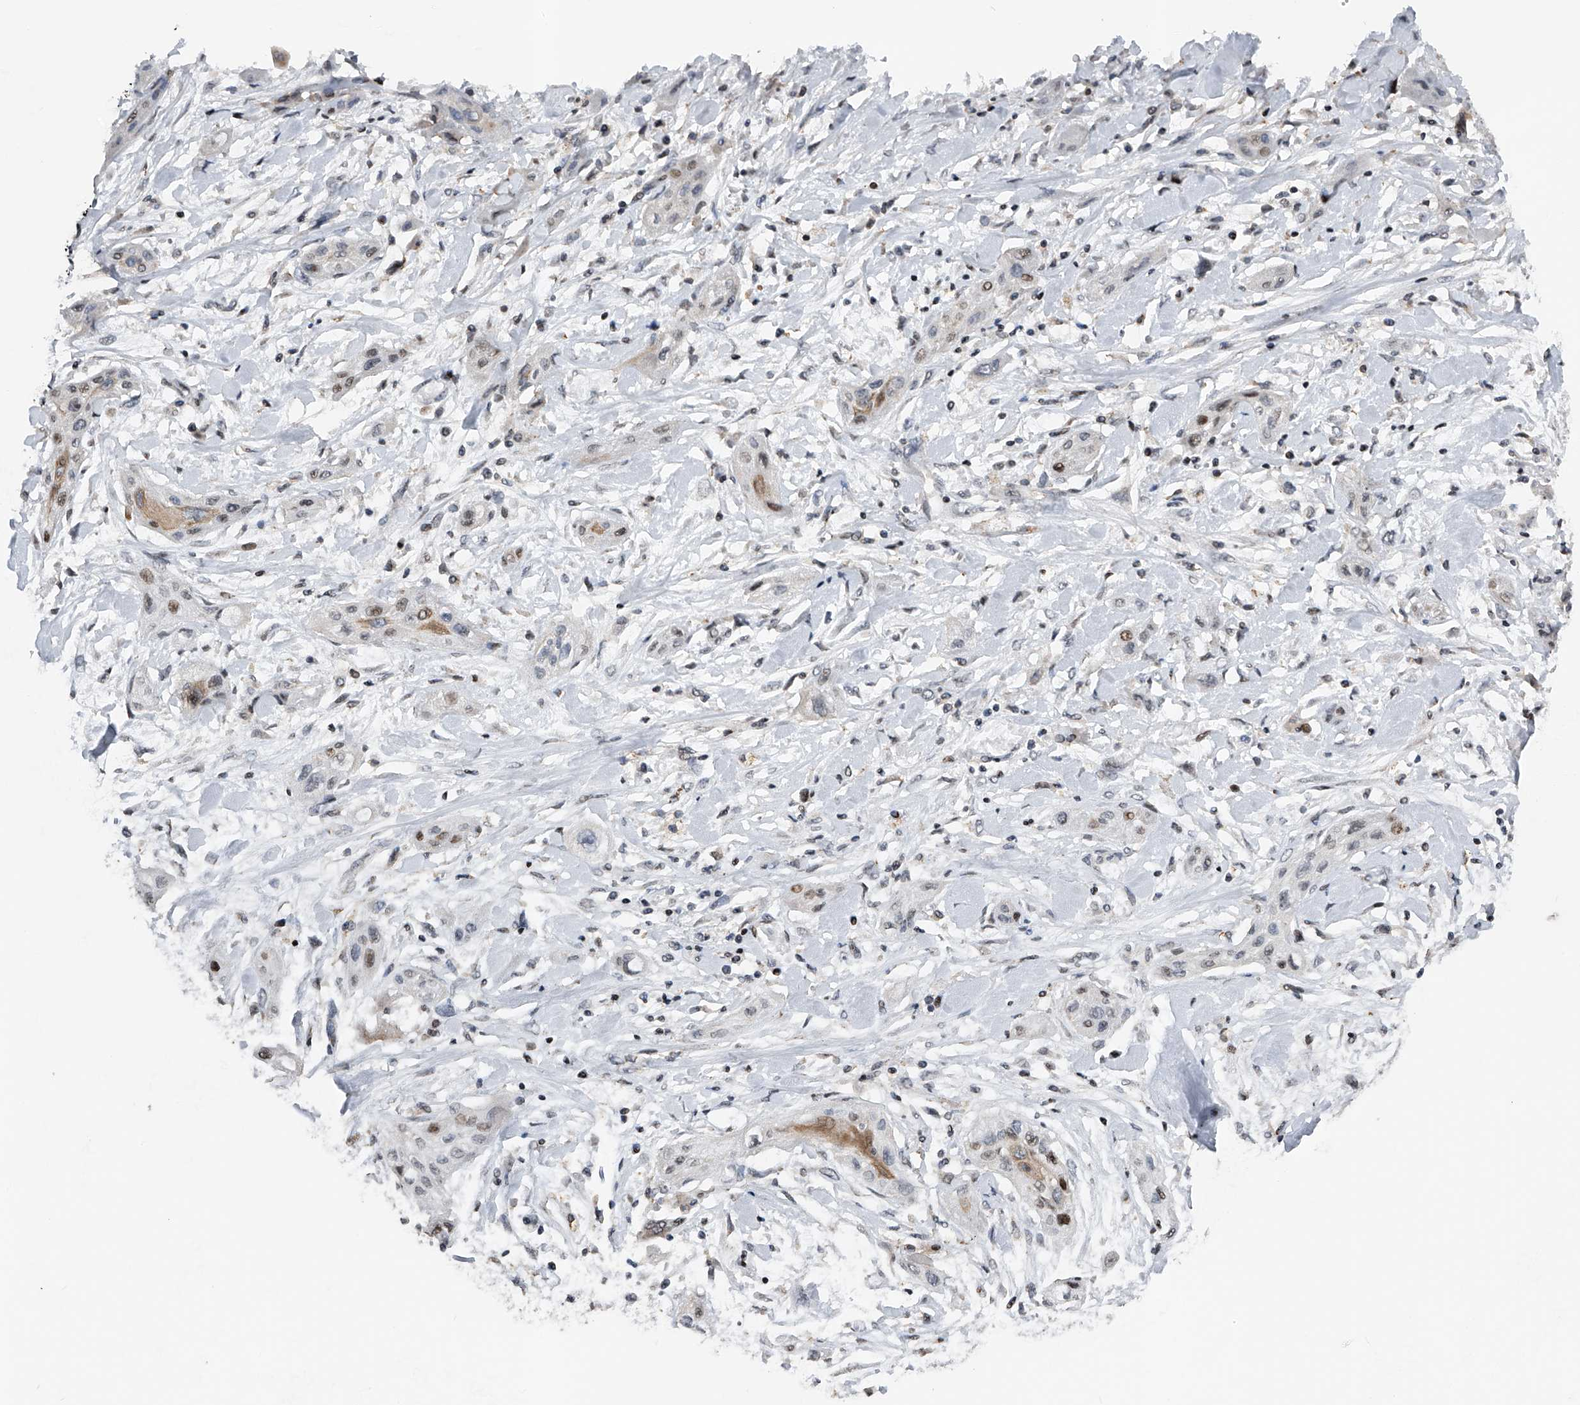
{"staining": {"intensity": "negative", "quantity": "none", "location": "none"}, "tissue": "lung cancer", "cell_type": "Tumor cells", "image_type": "cancer", "snomed": [{"axis": "morphology", "description": "Squamous cell carcinoma, NOS"}, {"axis": "topography", "description": "Lung"}], "caption": "High magnification brightfield microscopy of squamous cell carcinoma (lung) stained with DAB (3,3'-diaminobenzidine) (brown) and counterstained with hematoxylin (blue): tumor cells show no significant expression.", "gene": "RWDD2A", "patient": {"sex": "female", "age": 47}}